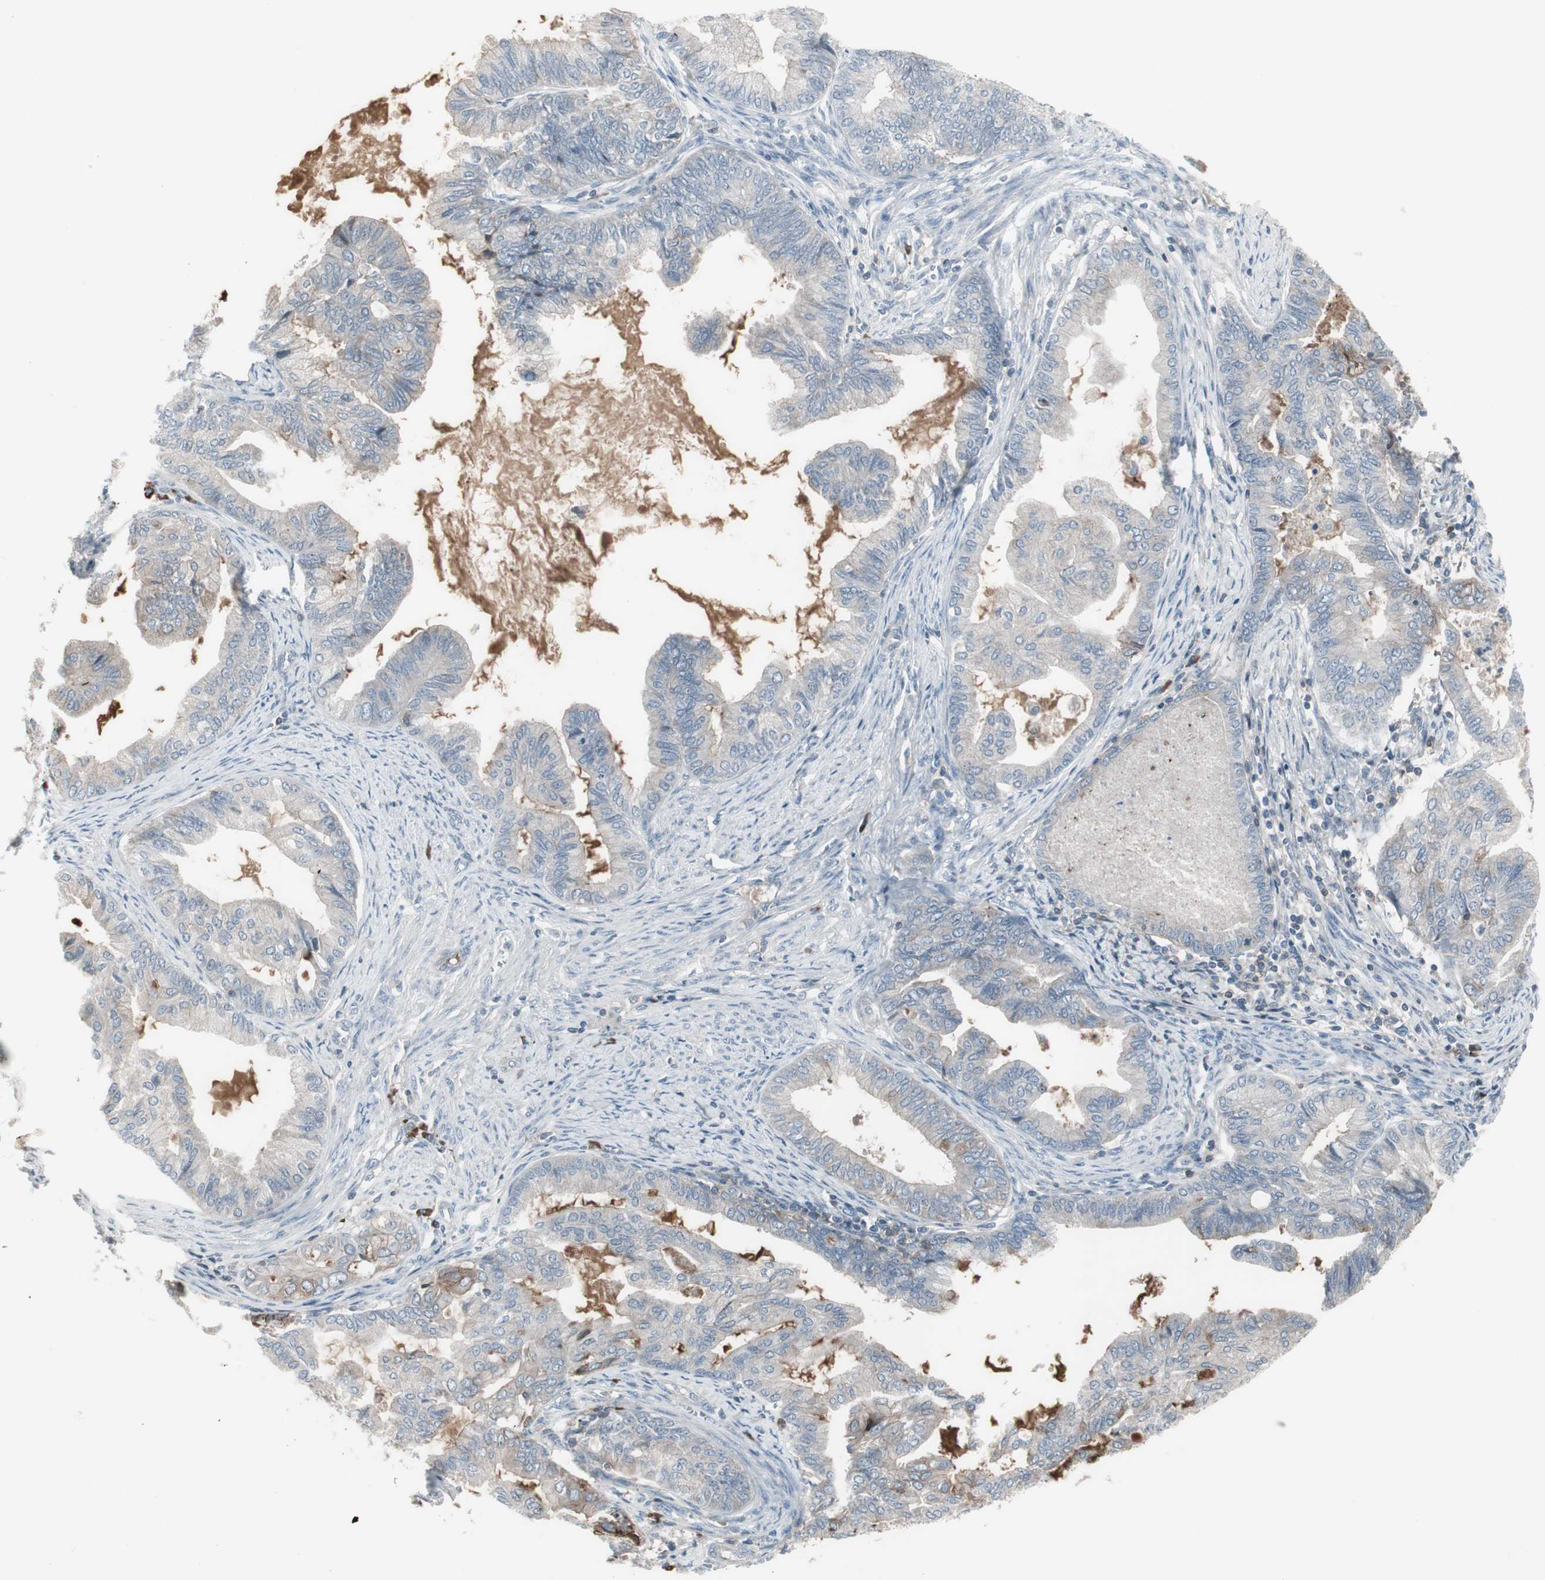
{"staining": {"intensity": "weak", "quantity": "25%-75%", "location": "cytoplasmic/membranous"}, "tissue": "endometrial cancer", "cell_type": "Tumor cells", "image_type": "cancer", "snomed": [{"axis": "morphology", "description": "Adenocarcinoma, NOS"}, {"axis": "topography", "description": "Endometrium"}], "caption": "Adenocarcinoma (endometrial) was stained to show a protein in brown. There is low levels of weak cytoplasmic/membranous staining in about 25%-75% of tumor cells. The staining was performed using DAB (3,3'-diaminobenzidine) to visualize the protein expression in brown, while the nuclei were stained in blue with hematoxylin (Magnification: 20x).", "gene": "ZSCAN32", "patient": {"sex": "female", "age": 86}}